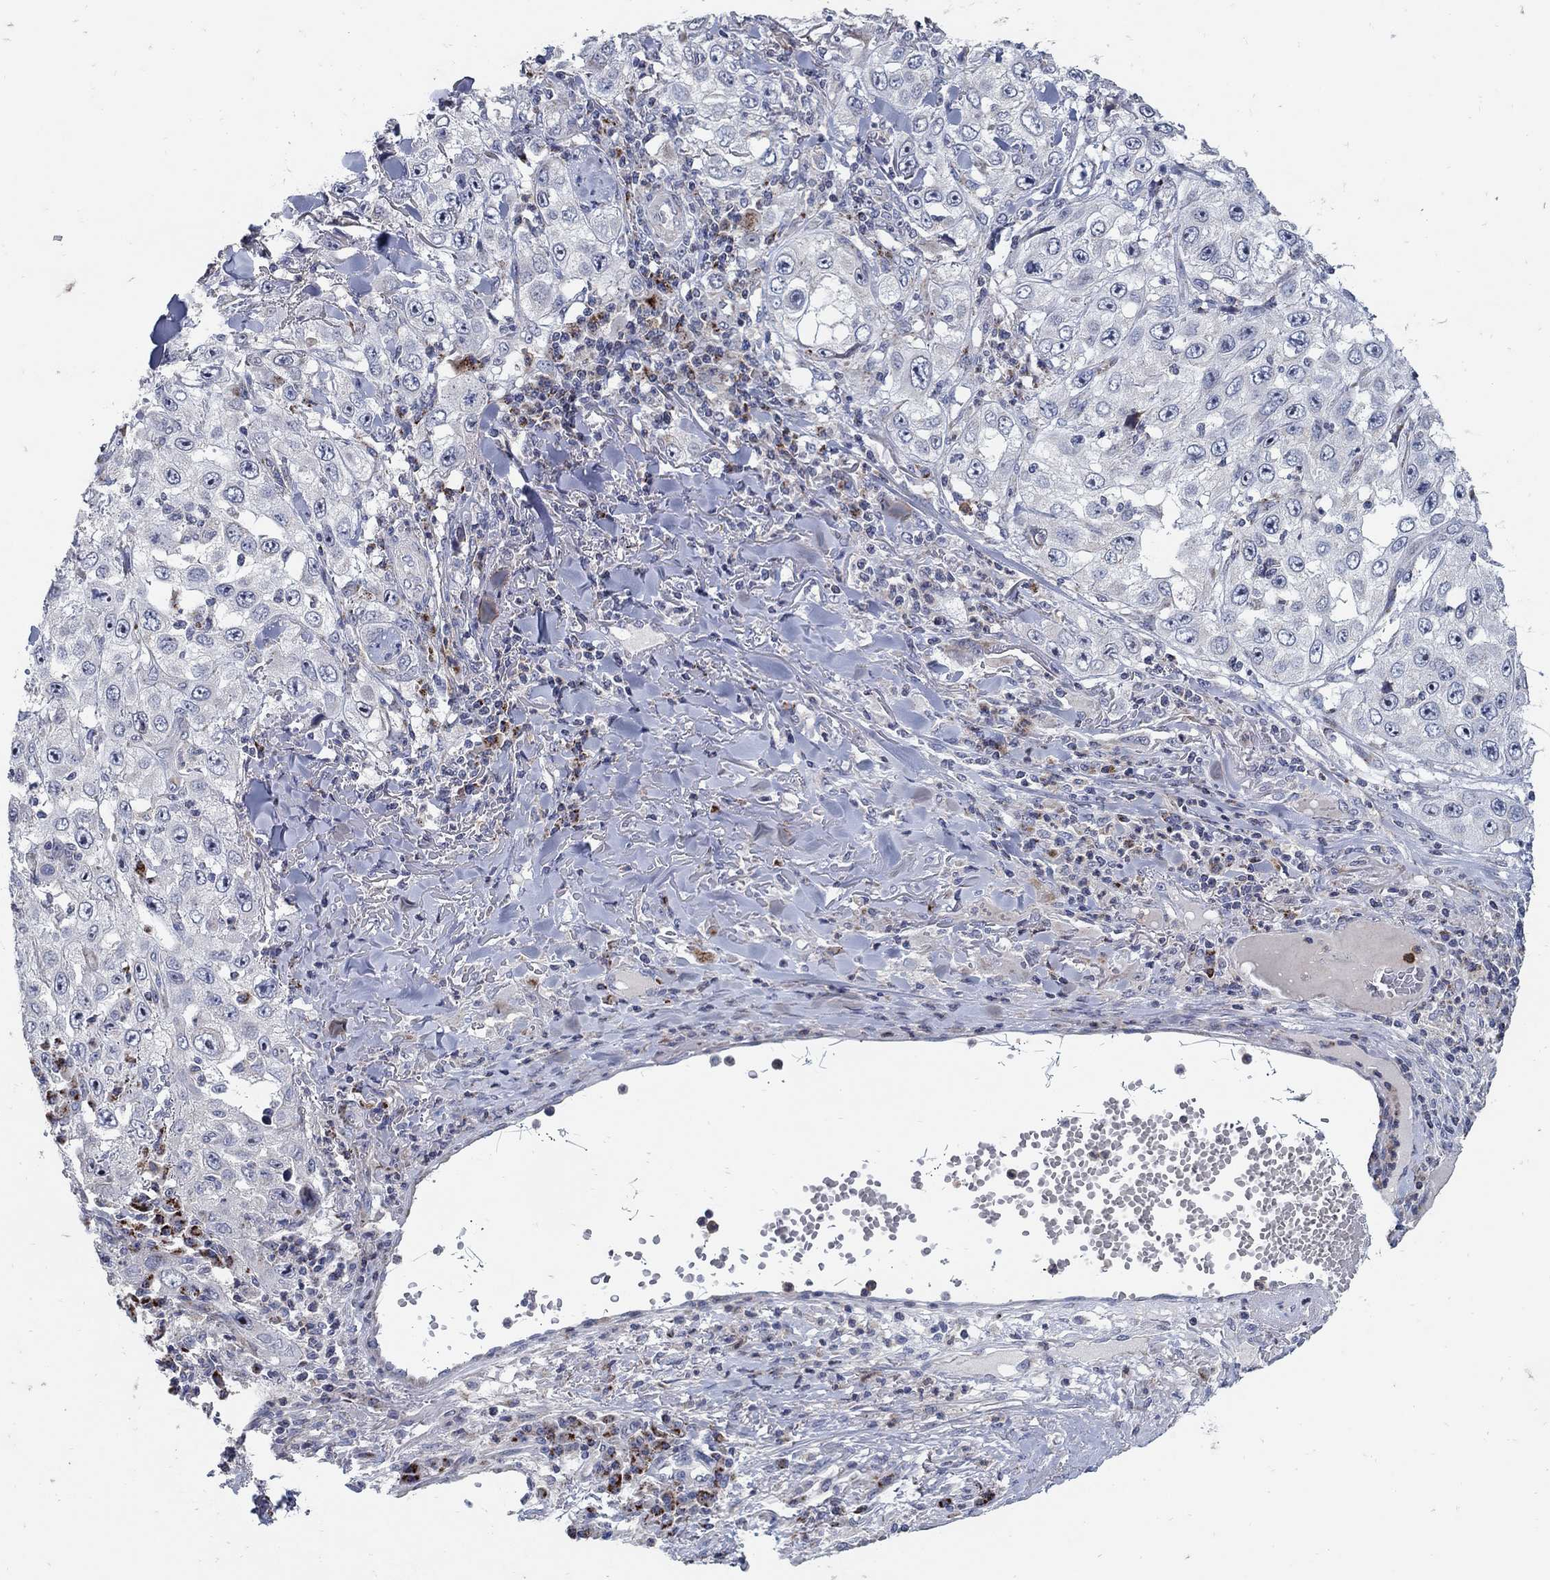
{"staining": {"intensity": "negative", "quantity": "none", "location": "none"}, "tissue": "skin cancer", "cell_type": "Tumor cells", "image_type": "cancer", "snomed": [{"axis": "morphology", "description": "Squamous cell carcinoma, NOS"}, {"axis": "topography", "description": "Skin"}], "caption": "A photomicrograph of skin squamous cell carcinoma stained for a protein exhibits no brown staining in tumor cells.", "gene": "HMX2", "patient": {"sex": "male", "age": 82}}